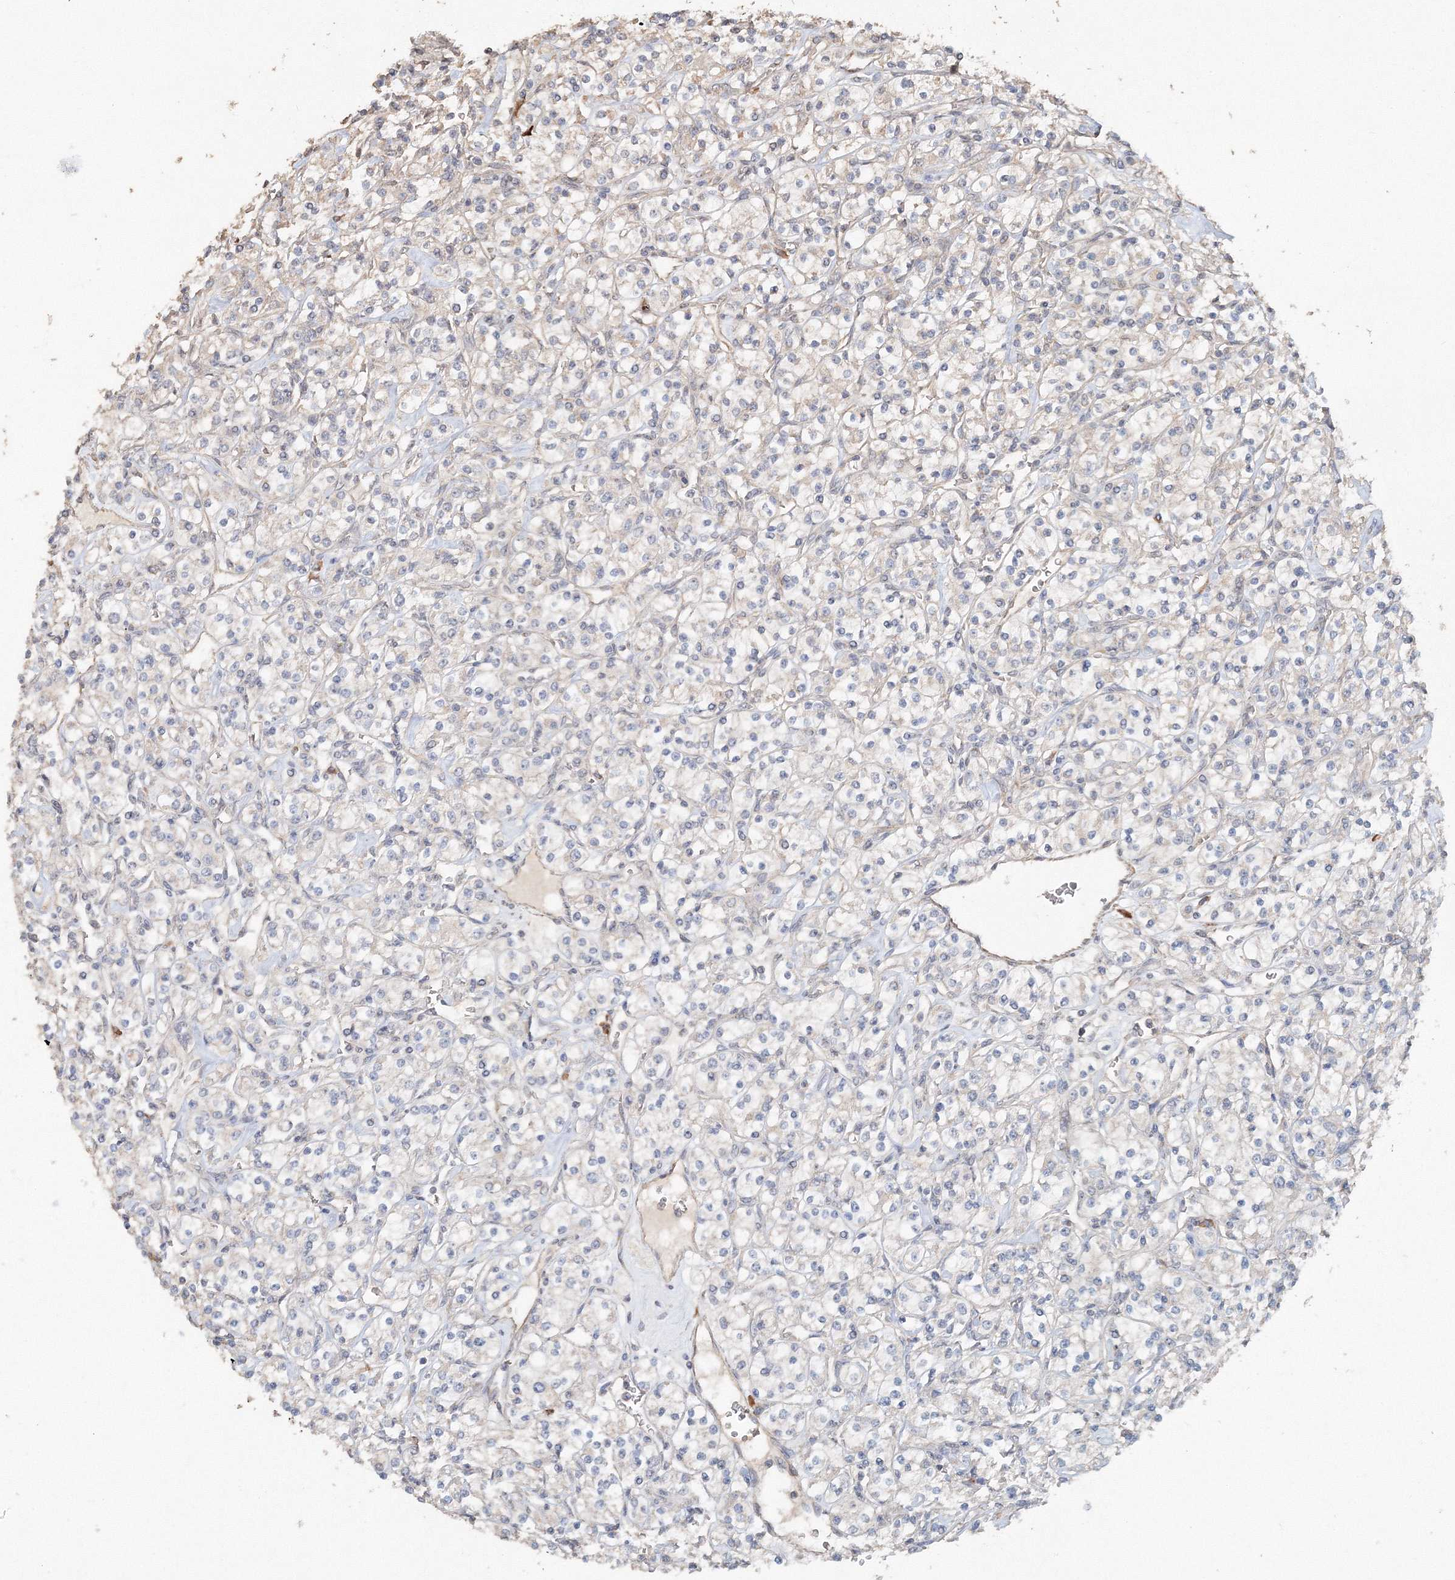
{"staining": {"intensity": "weak", "quantity": "<25%", "location": "cytoplasmic/membranous"}, "tissue": "renal cancer", "cell_type": "Tumor cells", "image_type": "cancer", "snomed": [{"axis": "morphology", "description": "Adenocarcinoma, NOS"}, {"axis": "topography", "description": "Kidney"}], "caption": "Immunohistochemical staining of adenocarcinoma (renal) reveals no significant expression in tumor cells.", "gene": "NALF2", "patient": {"sex": "male", "age": 77}}